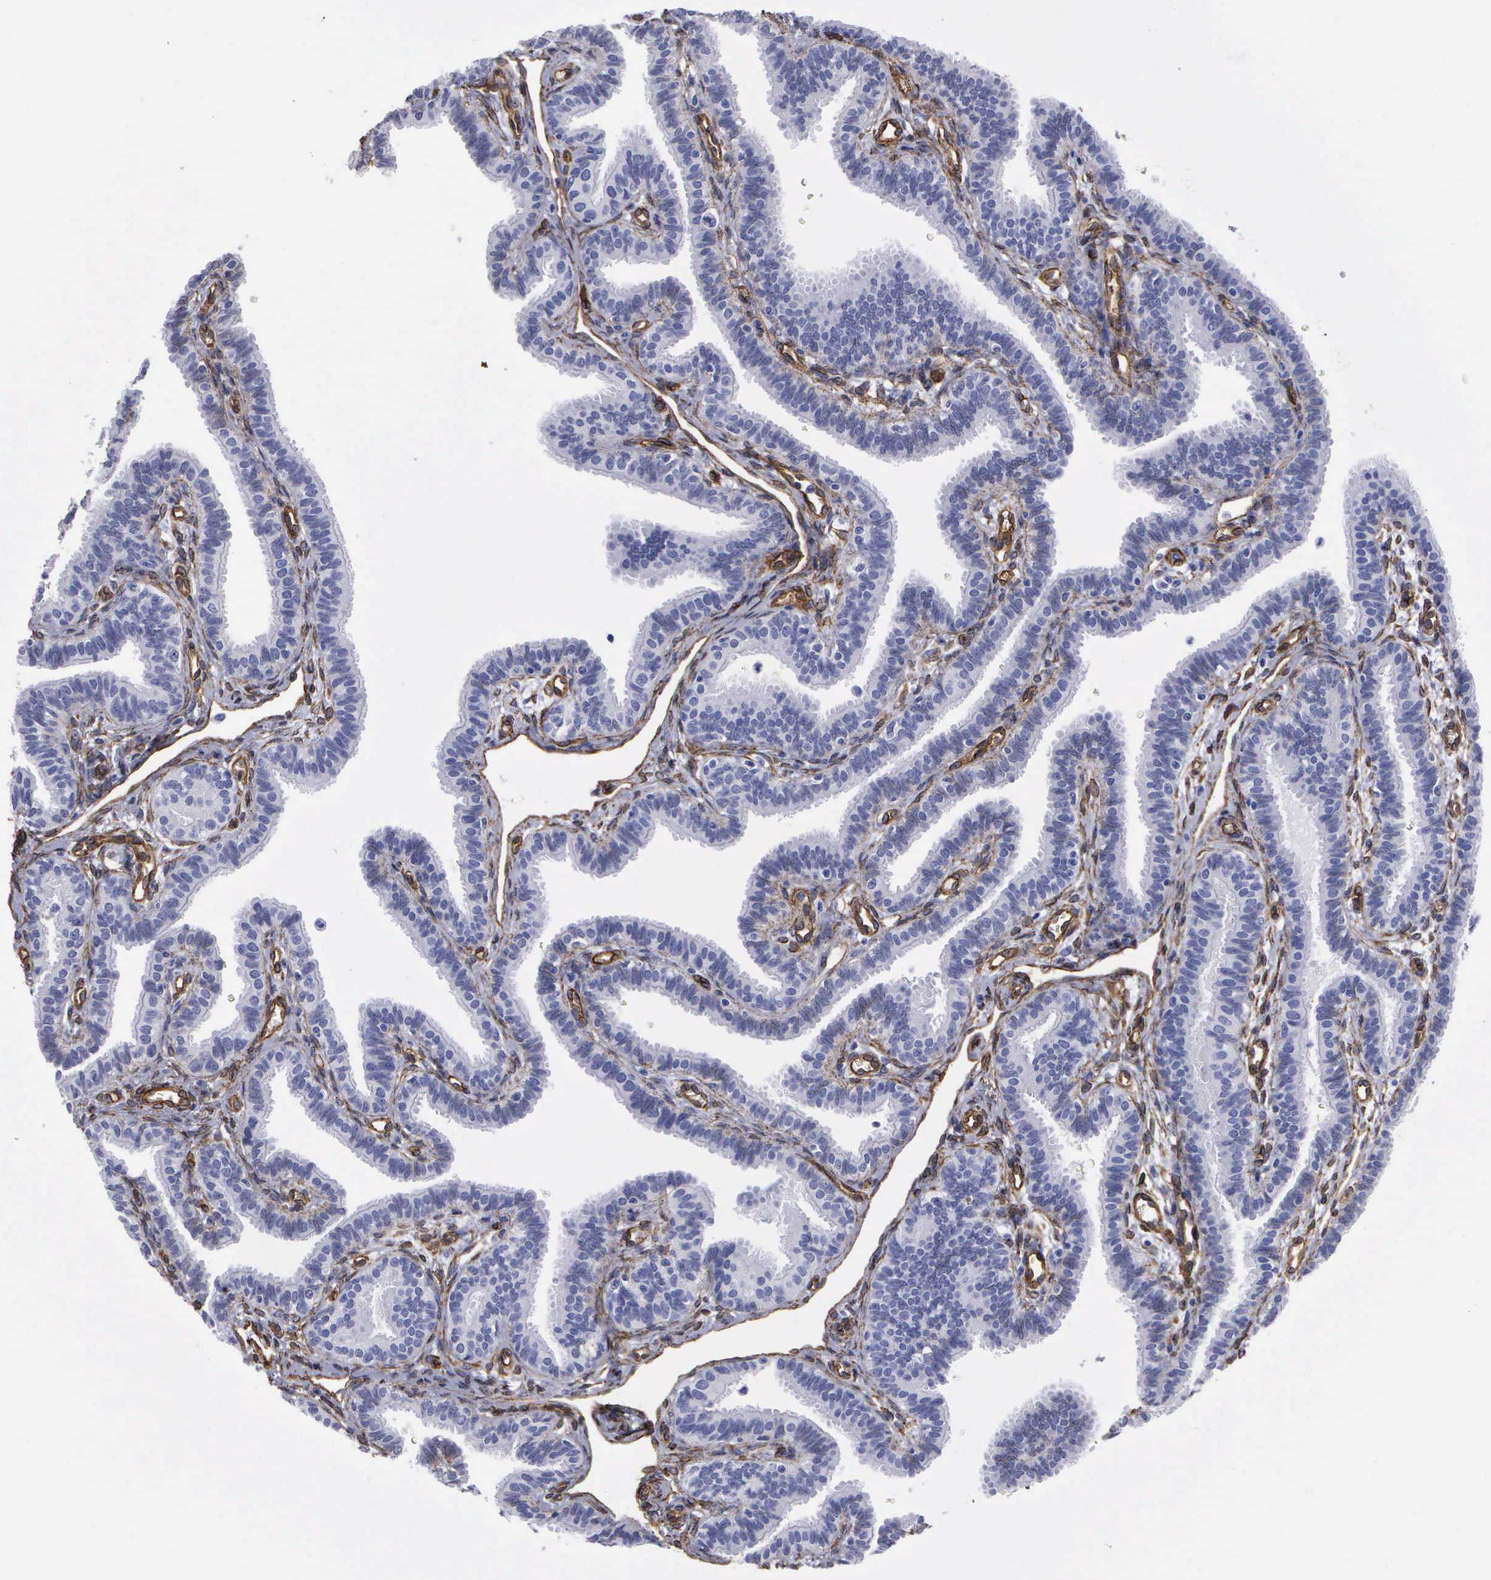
{"staining": {"intensity": "negative", "quantity": "none", "location": "none"}, "tissue": "fallopian tube", "cell_type": "Glandular cells", "image_type": "normal", "snomed": [{"axis": "morphology", "description": "Normal tissue, NOS"}, {"axis": "topography", "description": "Fallopian tube"}], "caption": "IHC image of normal human fallopian tube stained for a protein (brown), which displays no expression in glandular cells. (DAB immunohistochemistry (IHC) visualized using brightfield microscopy, high magnification).", "gene": "MAGEB10", "patient": {"sex": "female", "age": 32}}